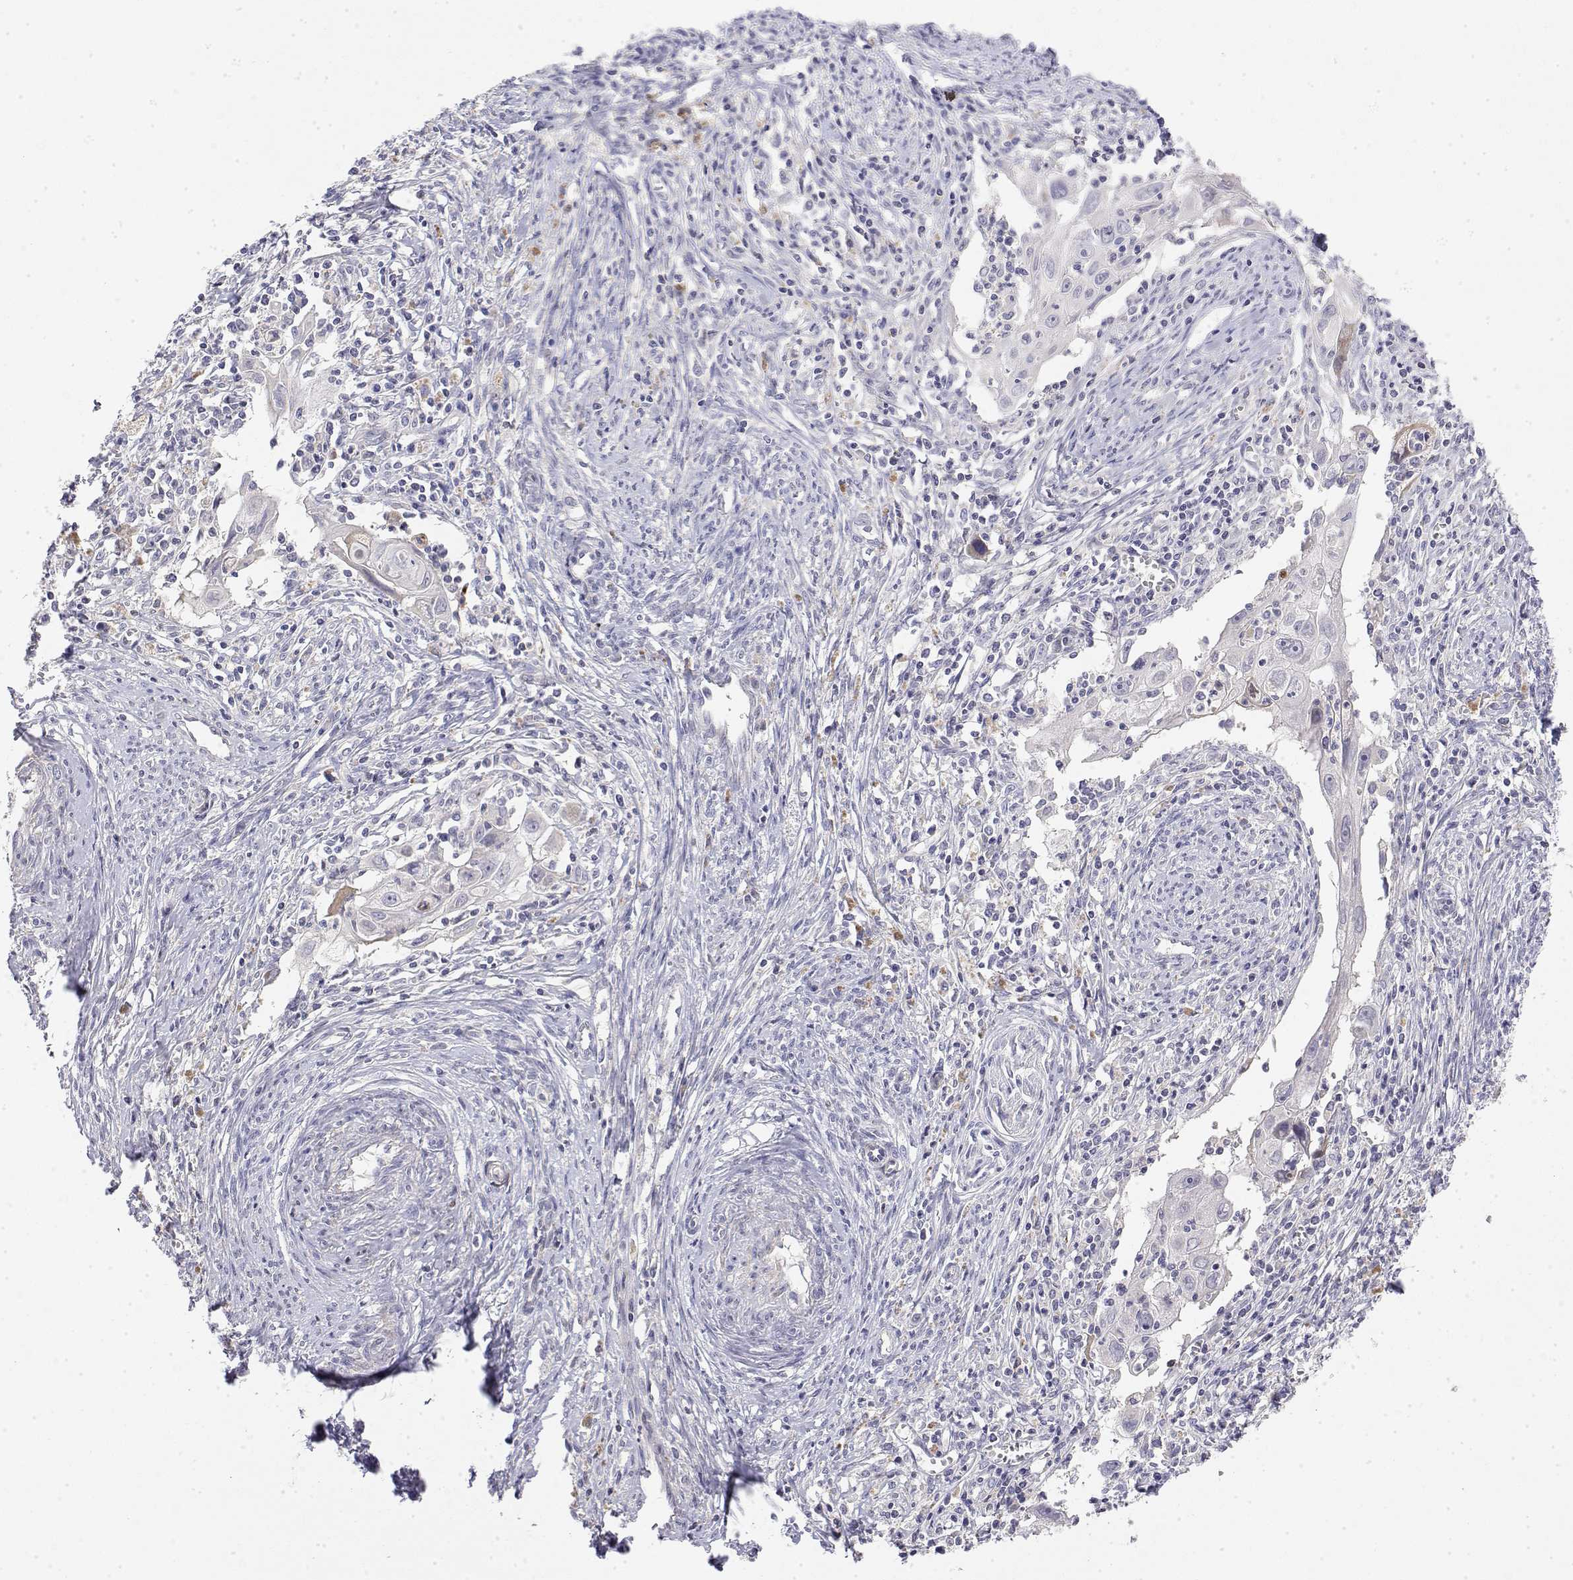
{"staining": {"intensity": "negative", "quantity": "none", "location": "none"}, "tissue": "cervical cancer", "cell_type": "Tumor cells", "image_type": "cancer", "snomed": [{"axis": "morphology", "description": "Squamous cell carcinoma, NOS"}, {"axis": "topography", "description": "Cervix"}], "caption": "DAB immunohistochemical staining of human cervical squamous cell carcinoma reveals no significant expression in tumor cells.", "gene": "GGACT", "patient": {"sex": "female", "age": 30}}